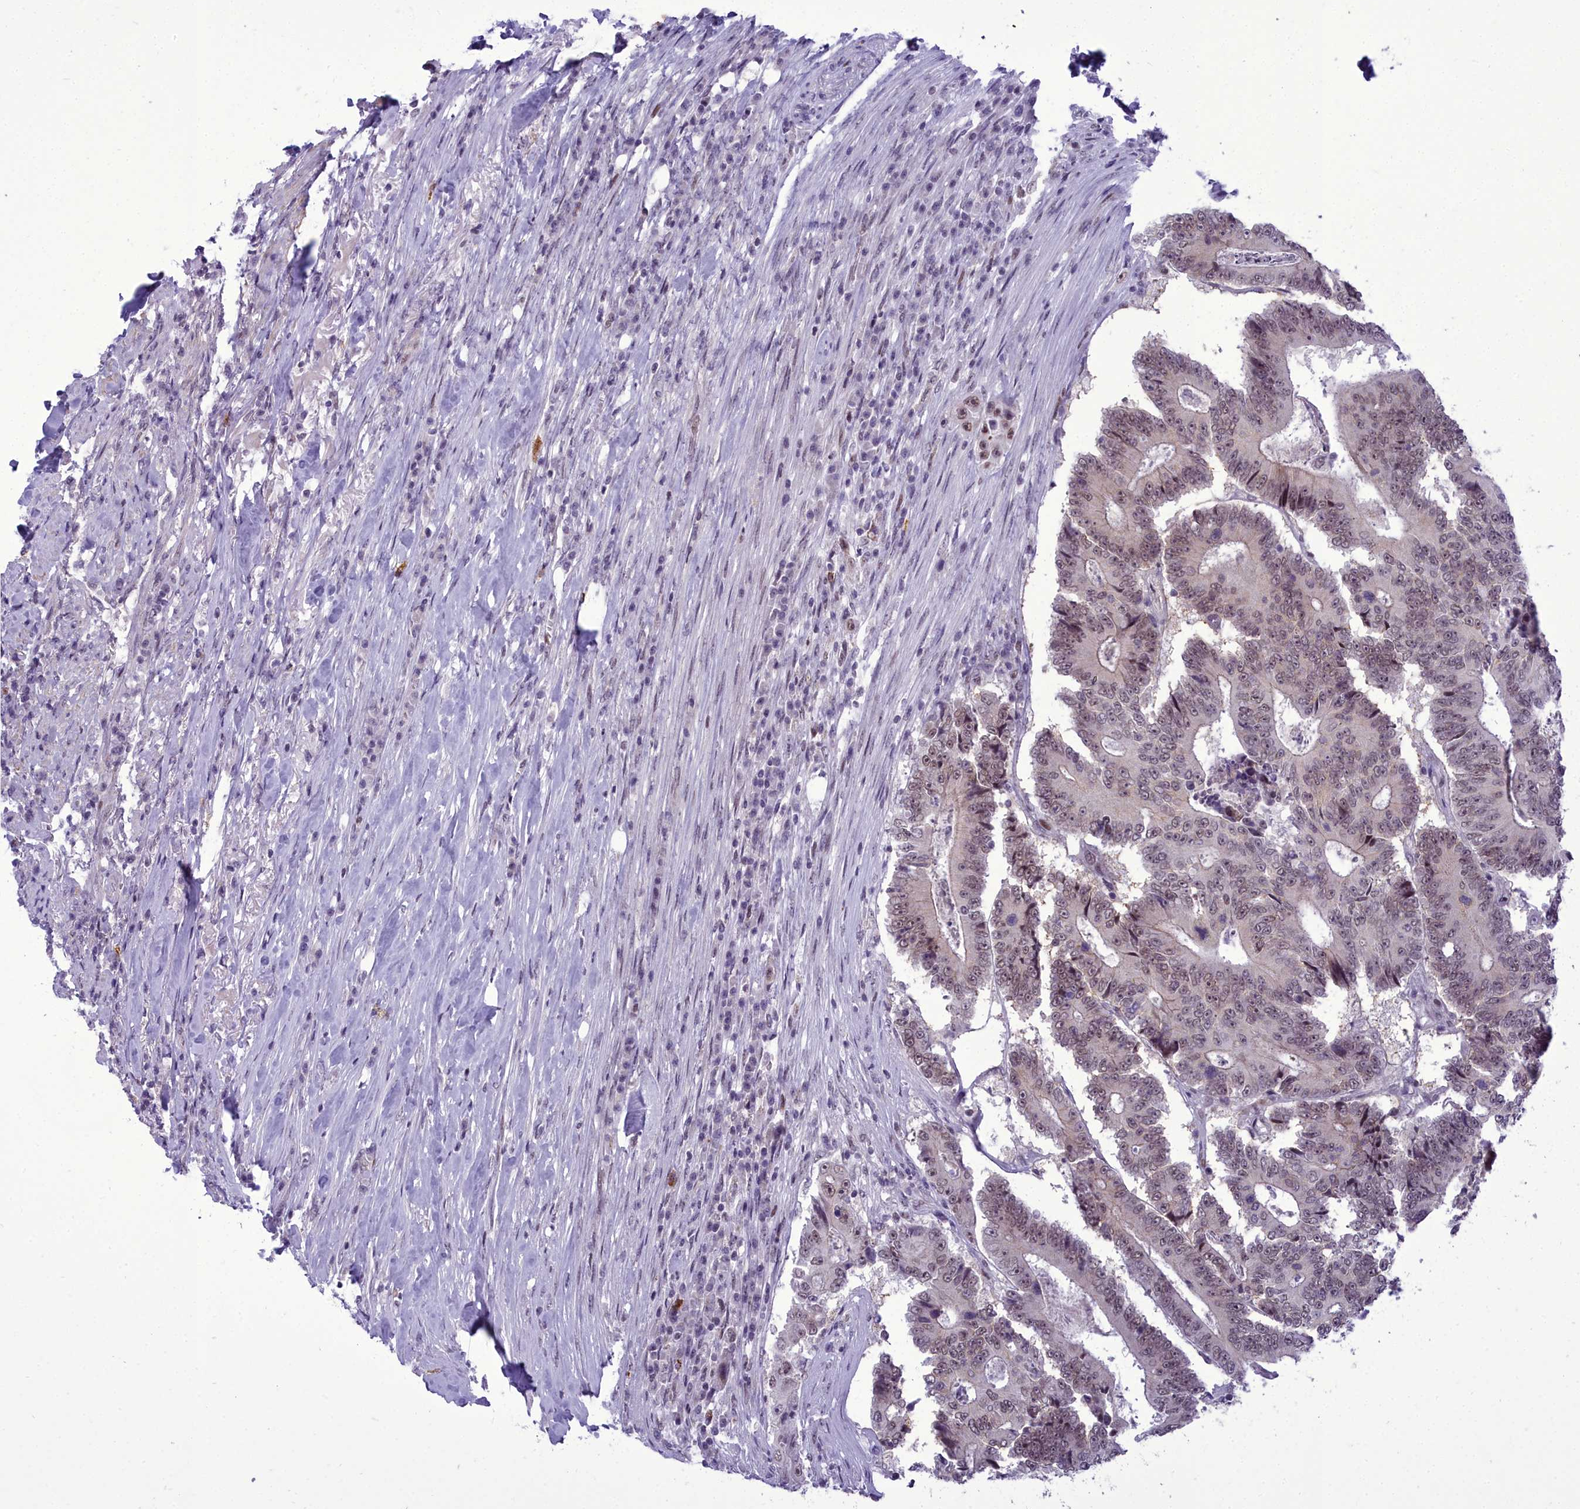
{"staining": {"intensity": "weak", "quantity": "25%-75%", "location": "nuclear"}, "tissue": "colorectal cancer", "cell_type": "Tumor cells", "image_type": "cancer", "snomed": [{"axis": "morphology", "description": "Adenocarcinoma, NOS"}, {"axis": "topography", "description": "Colon"}], "caption": "A brown stain highlights weak nuclear expression of a protein in adenocarcinoma (colorectal) tumor cells.", "gene": "CEACAM19", "patient": {"sex": "male", "age": 83}}